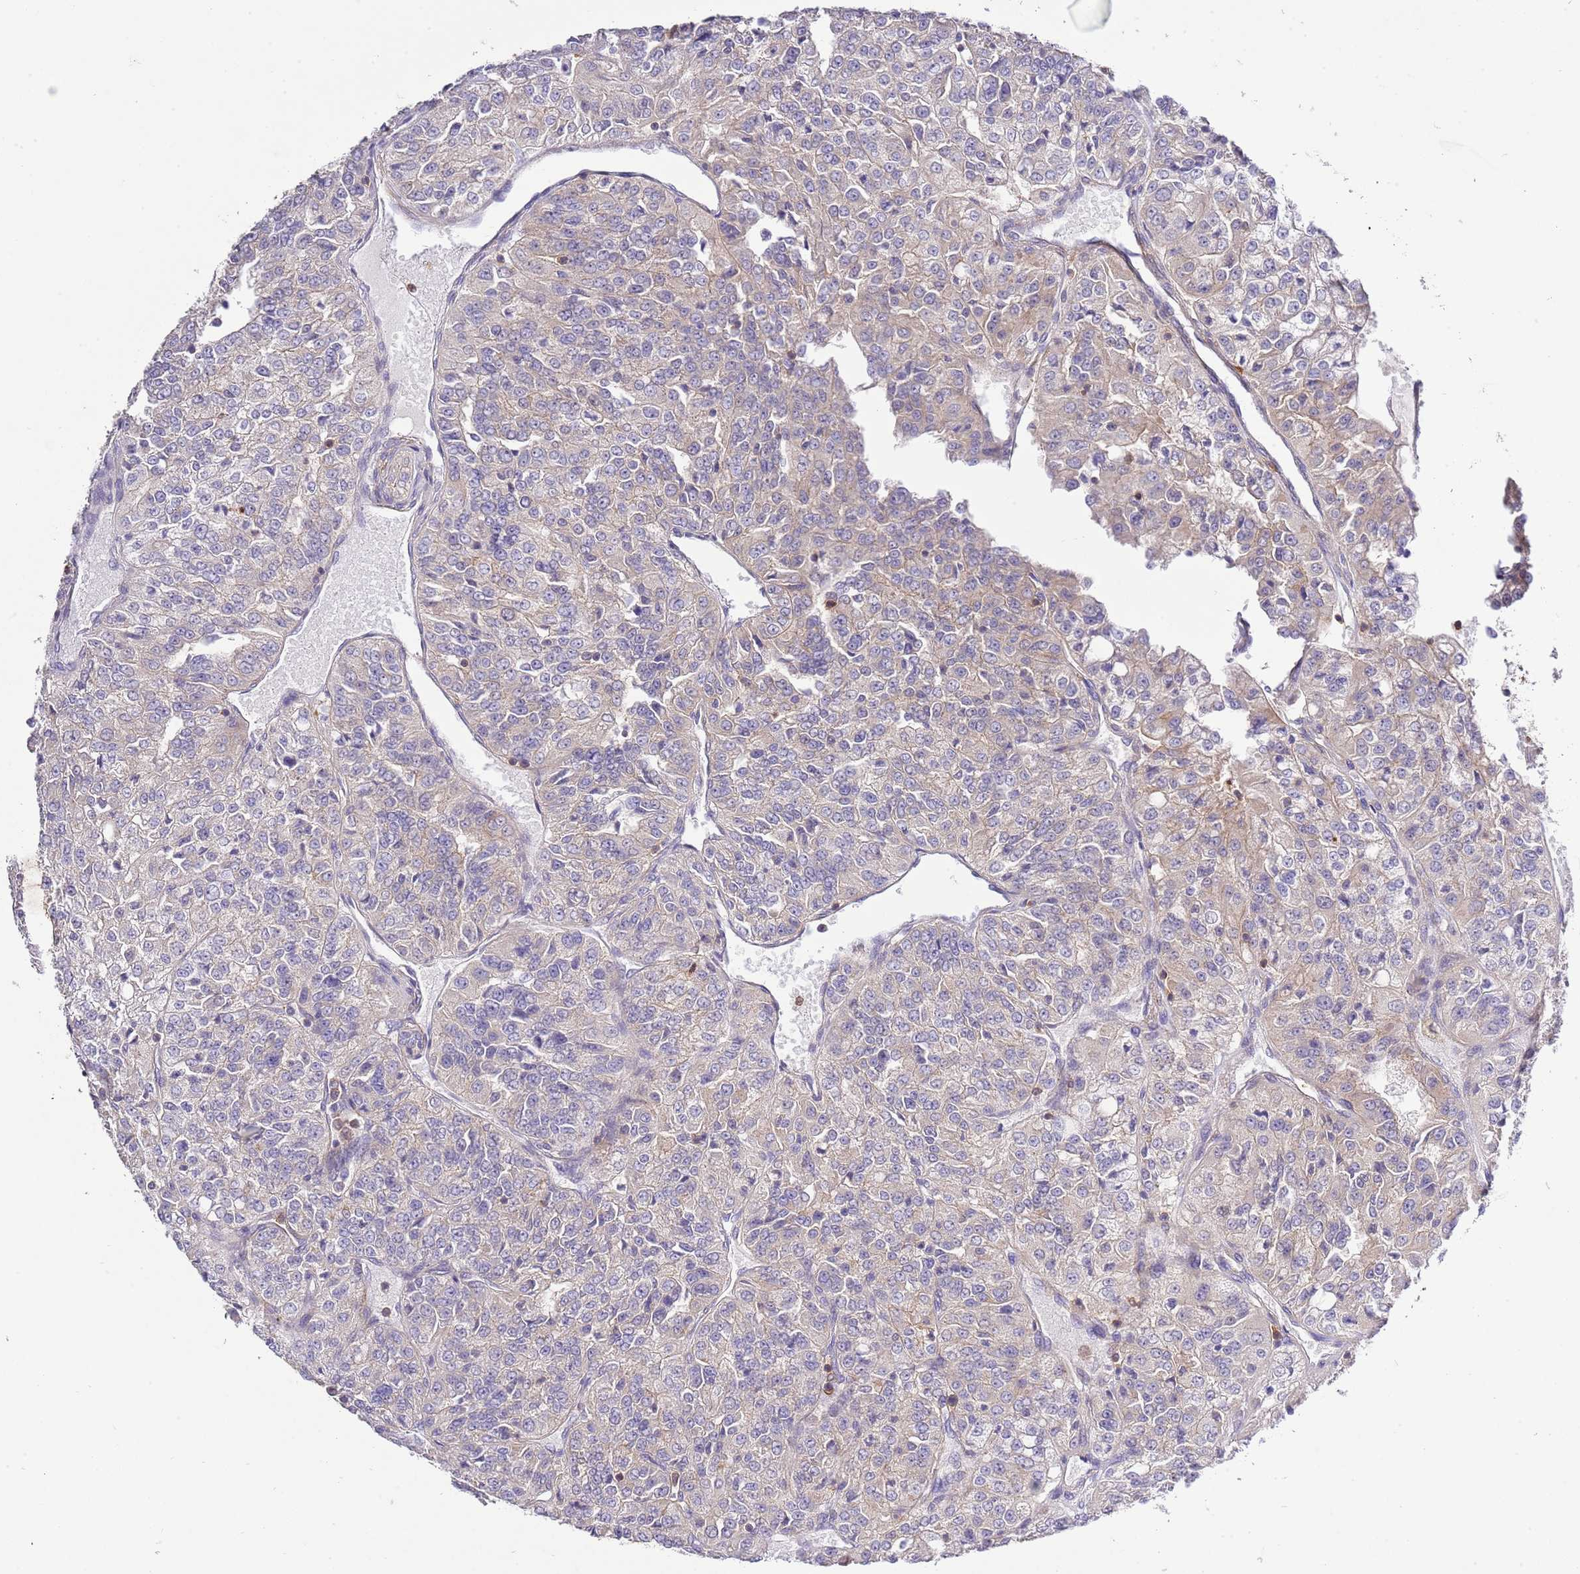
{"staining": {"intensity": "weak", "quantity": "<25%", "location": "cytoplasmic/membranous"}, "tissue": "renal cancer", "cell_type": "Tumor cells", "image_type": "cancer", "snomed": [{"axis": "morphology", "description": "Adenocarcinoma, NOS"}, {"axis": "topography", "description": "Kidney"}], "caption": "High magnification brightfield microscopy of renal cancer (adenocarcinoma) stained with DAB (brown) and counterstained with hematoxylin (blue): tumor cells show no significant staining.", "gene": "EFHD1", "patient": {"sex": "female", "age": 63}}